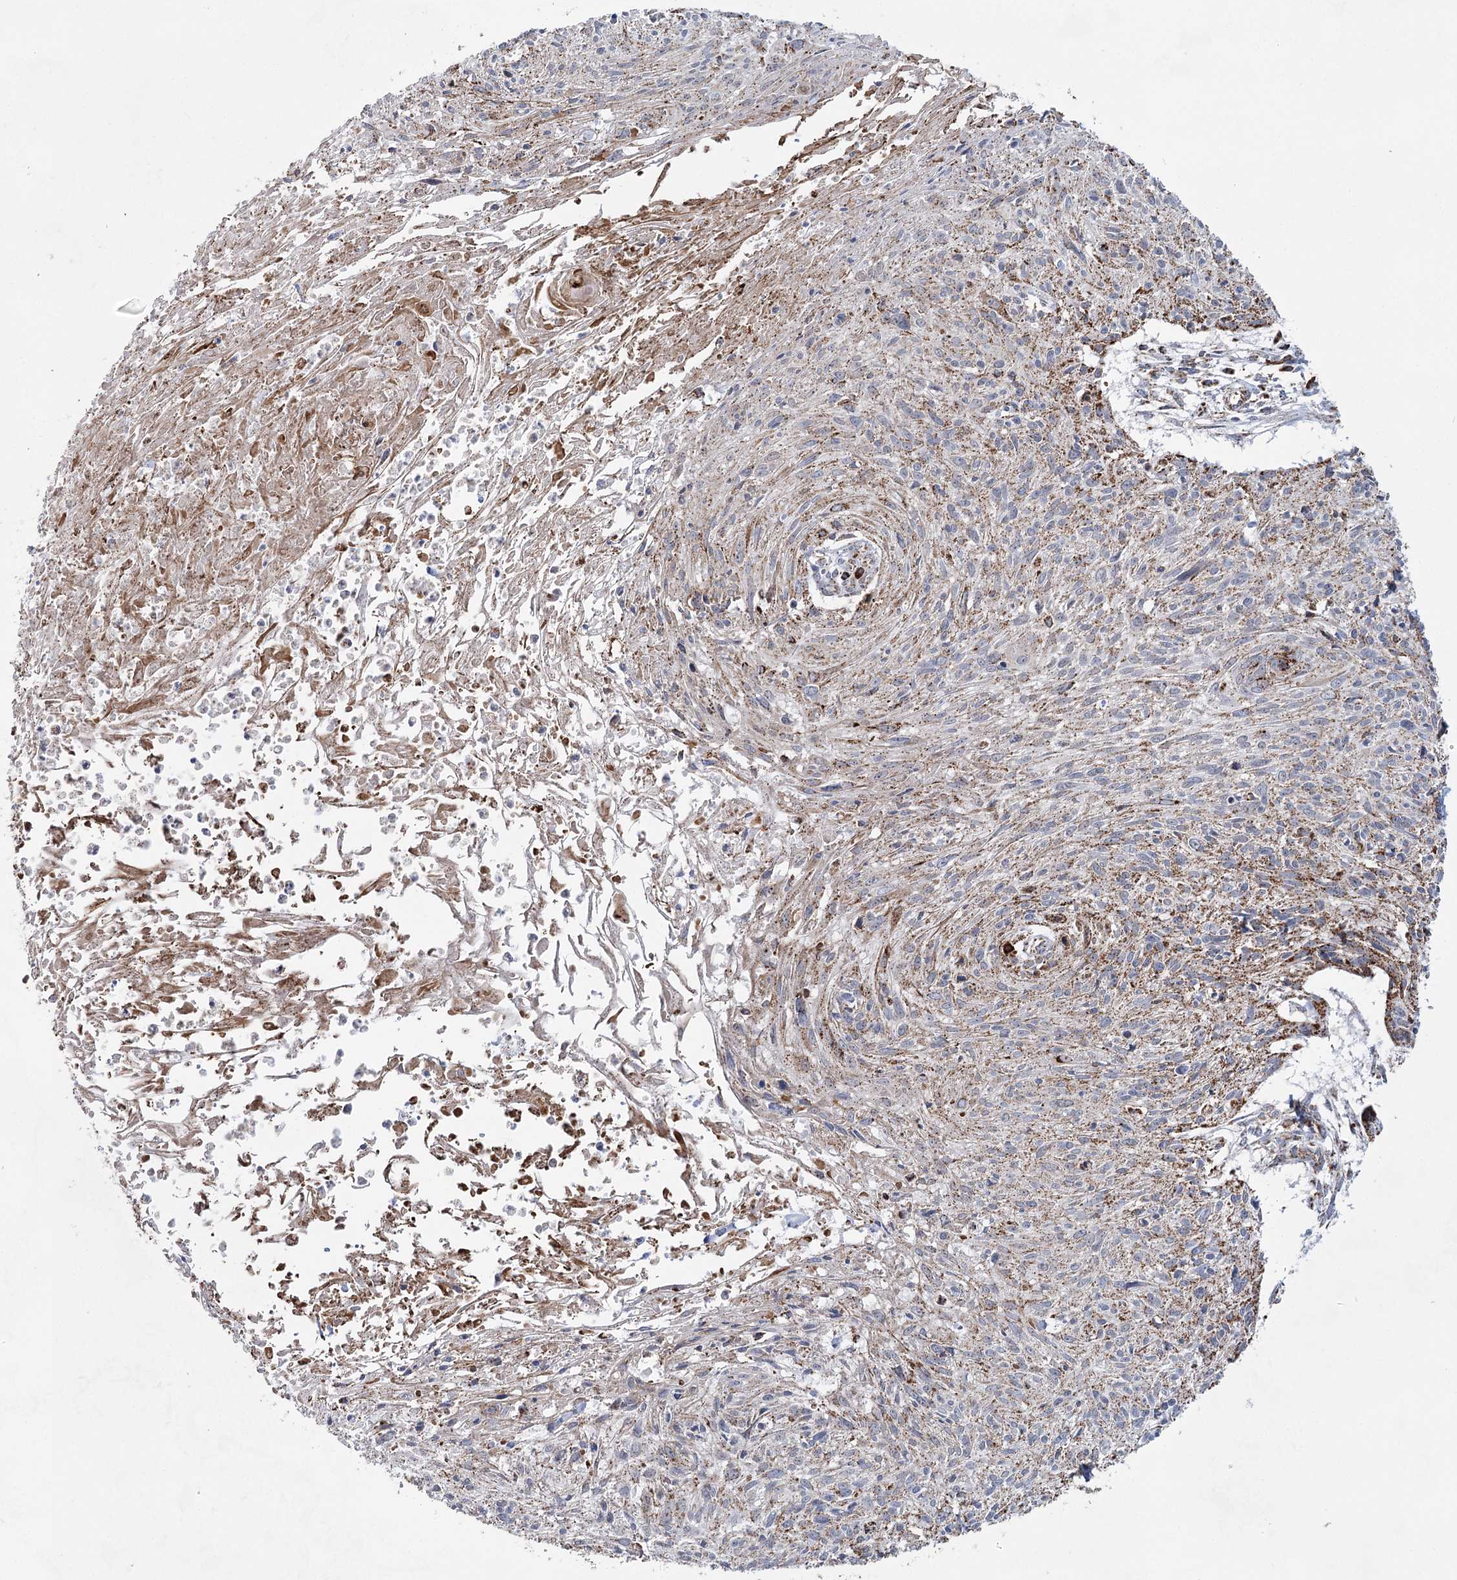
{"staining": {"intensity": "moderate", "quantity": ">75%", "location": "cytoplasmic/membranous"}, "tissue": "cervical cancer", "cell_type": "Tumor cells", "image_type": "cancer", "snomed": [{"axis": "morphology", "description": "Squamous cell carcinoma, NOS"}, {"axis": "topography", "description": "Cervix"}], "caption": "Human squamous cell carcinoma (cervical) stained with a brown dye exhibits moderate cytoplasmic/membranous positive staining in about >75% of tumor cells.", "gene": "CWF19L1", "patient": {"sex": "female", "age": 51}}